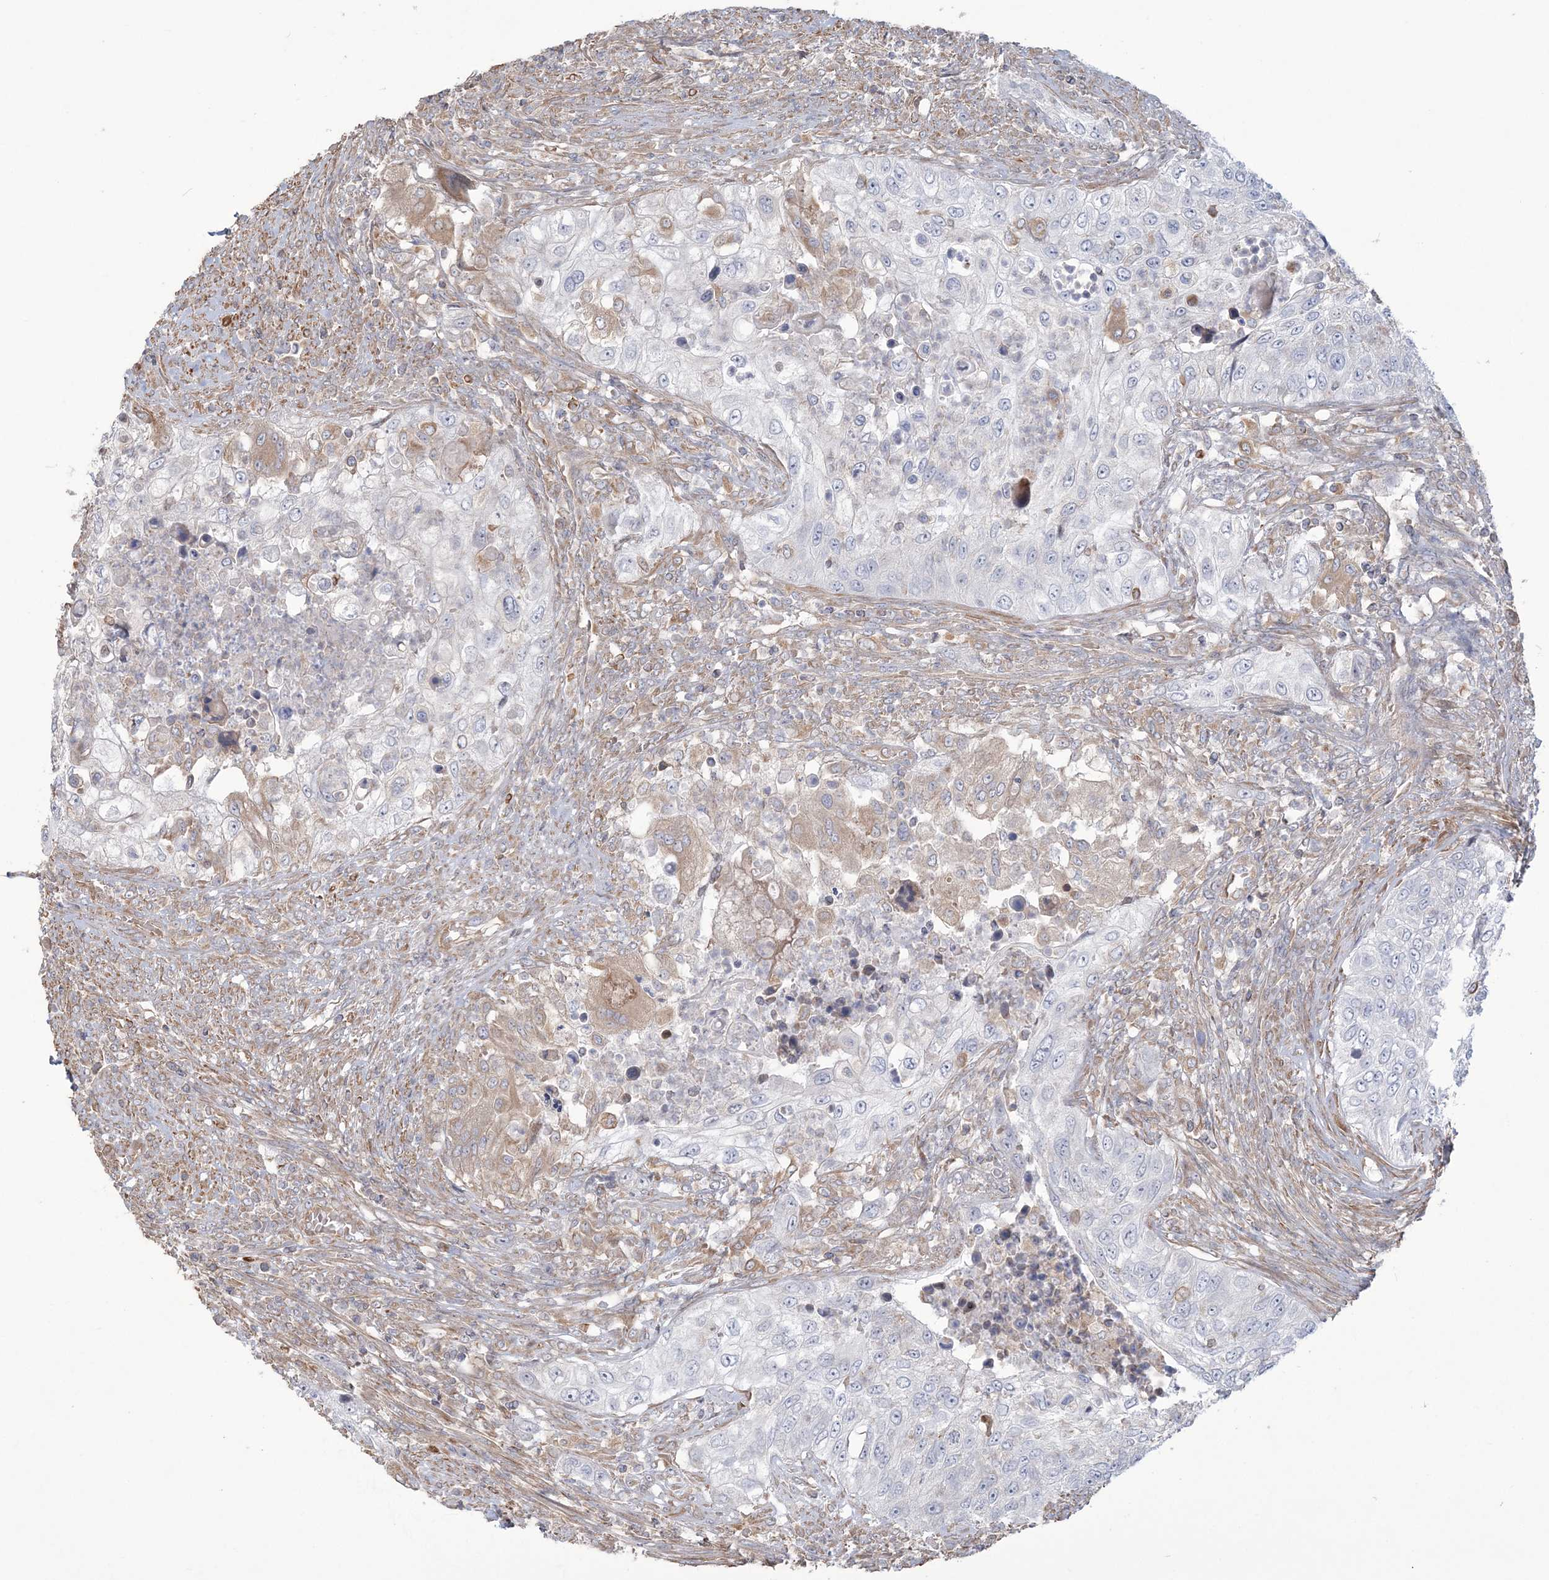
{"staining": {"intensity": "negative", "quantity": "none", "location": "none"}, "tissue": "urothelial cancer", "cell_type": "Tumor cells", "image_type": "cancer", "snomed": [{"axis": "morphology", "description": "Urothelial carcinoma, High grade"}, {"axis": "topography", "description": "Urinary bladder"}], "caption": "Immunohistochemistry image of neoplastic tissue: human high-grade urothelial carcinoma stained with DAB (3,3'-diaminobenzidine) exhibits no significant protein staining in tumor cells.", "gene": "ZNF821", "patient": {"sex": "female", "age": 60}}